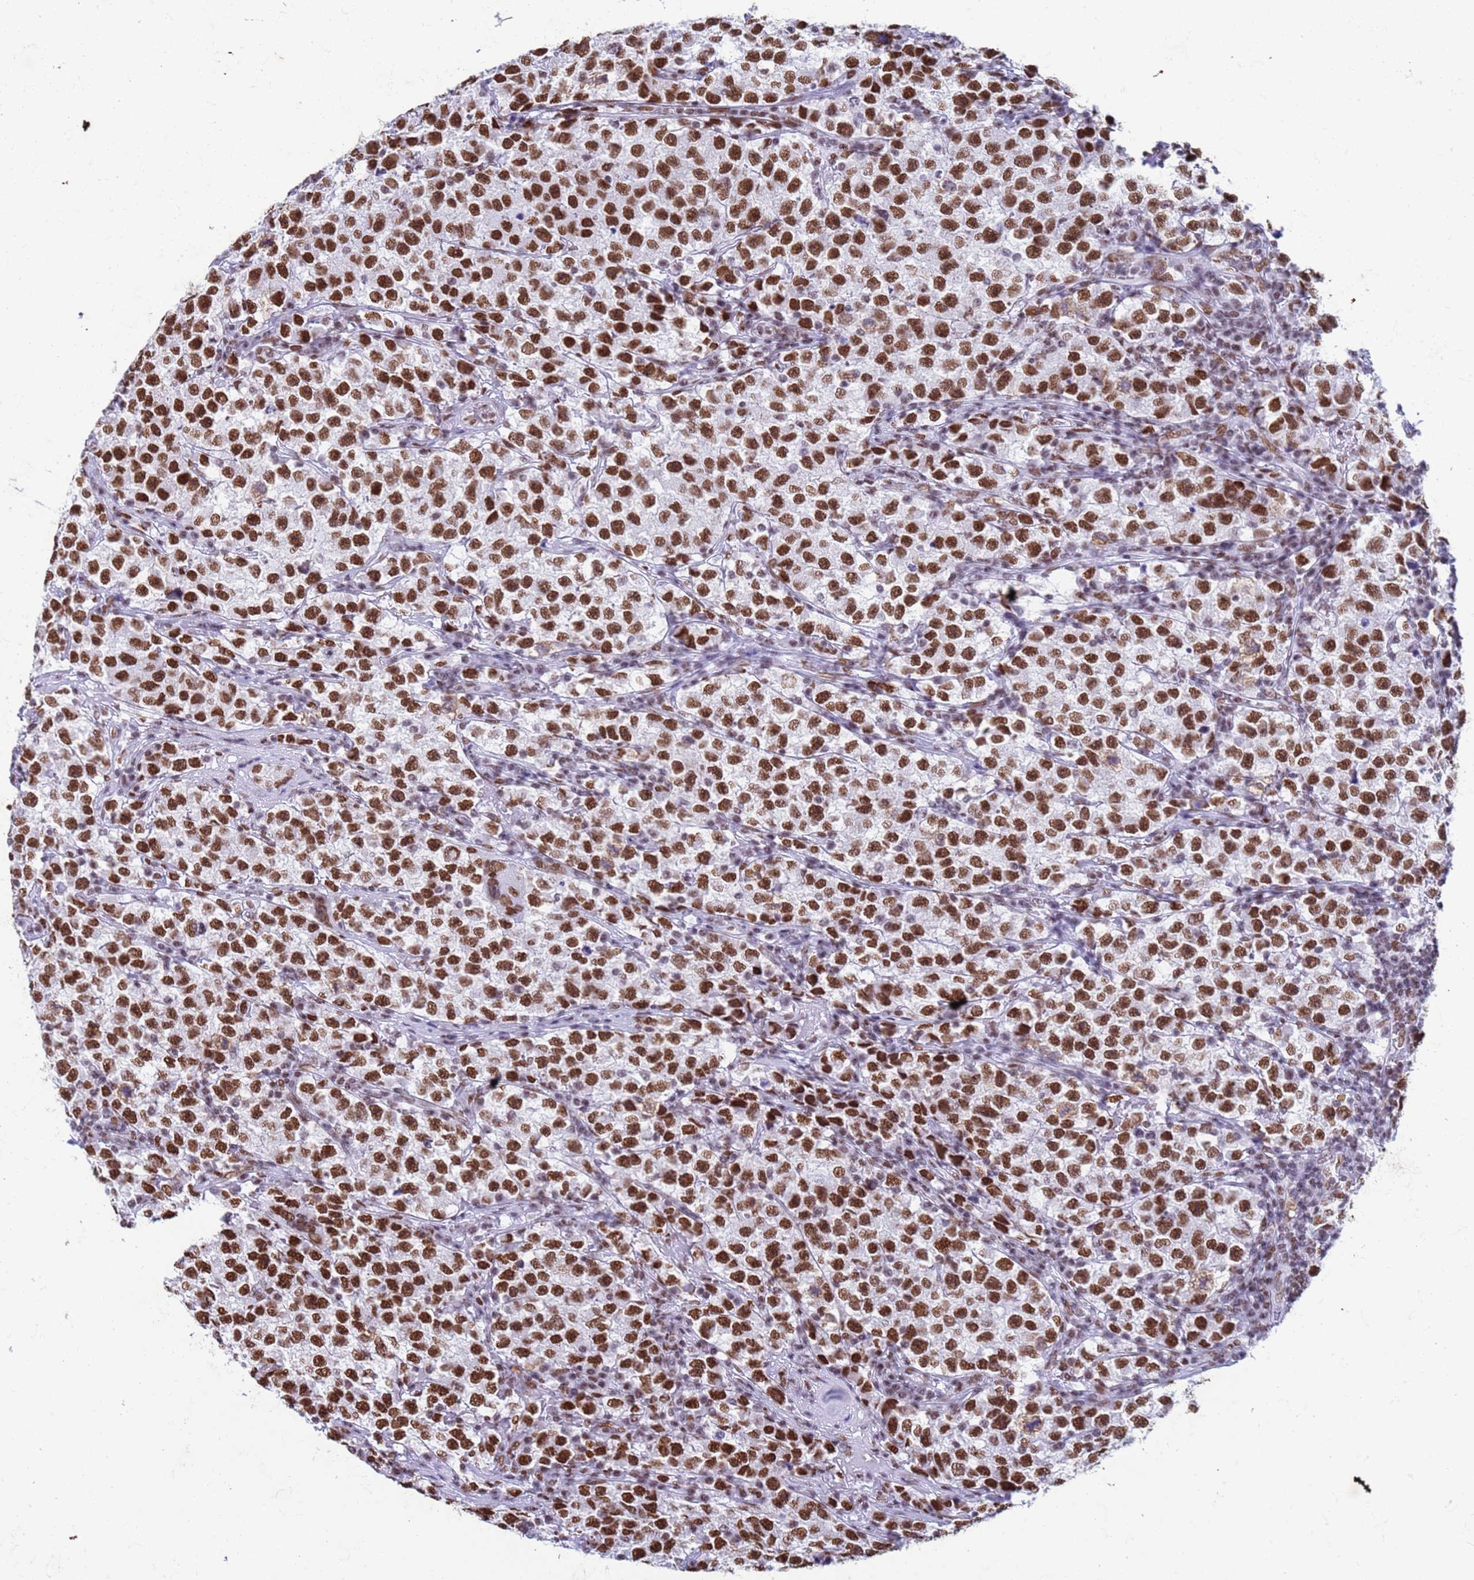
{"staining": {"intensity": "strong", "quantity": ">75%", "location": "nuclear"}, "tissue": "testis cancer", "cell_type": "Tumor cells", "image_type": "cancer", "snomed": [{"axis": "morphology", "description": "Seminoma, NOS"}, {"axis": "topography", "description": "Testis"}], "caption": "A high amount of strong nuclear positivity is appreciated in approximately >75% of tumor cells in testis cancer (seminoma) tissue.", "gene": "FAM170B", "patient": {"sex": "male", "age": 22}}